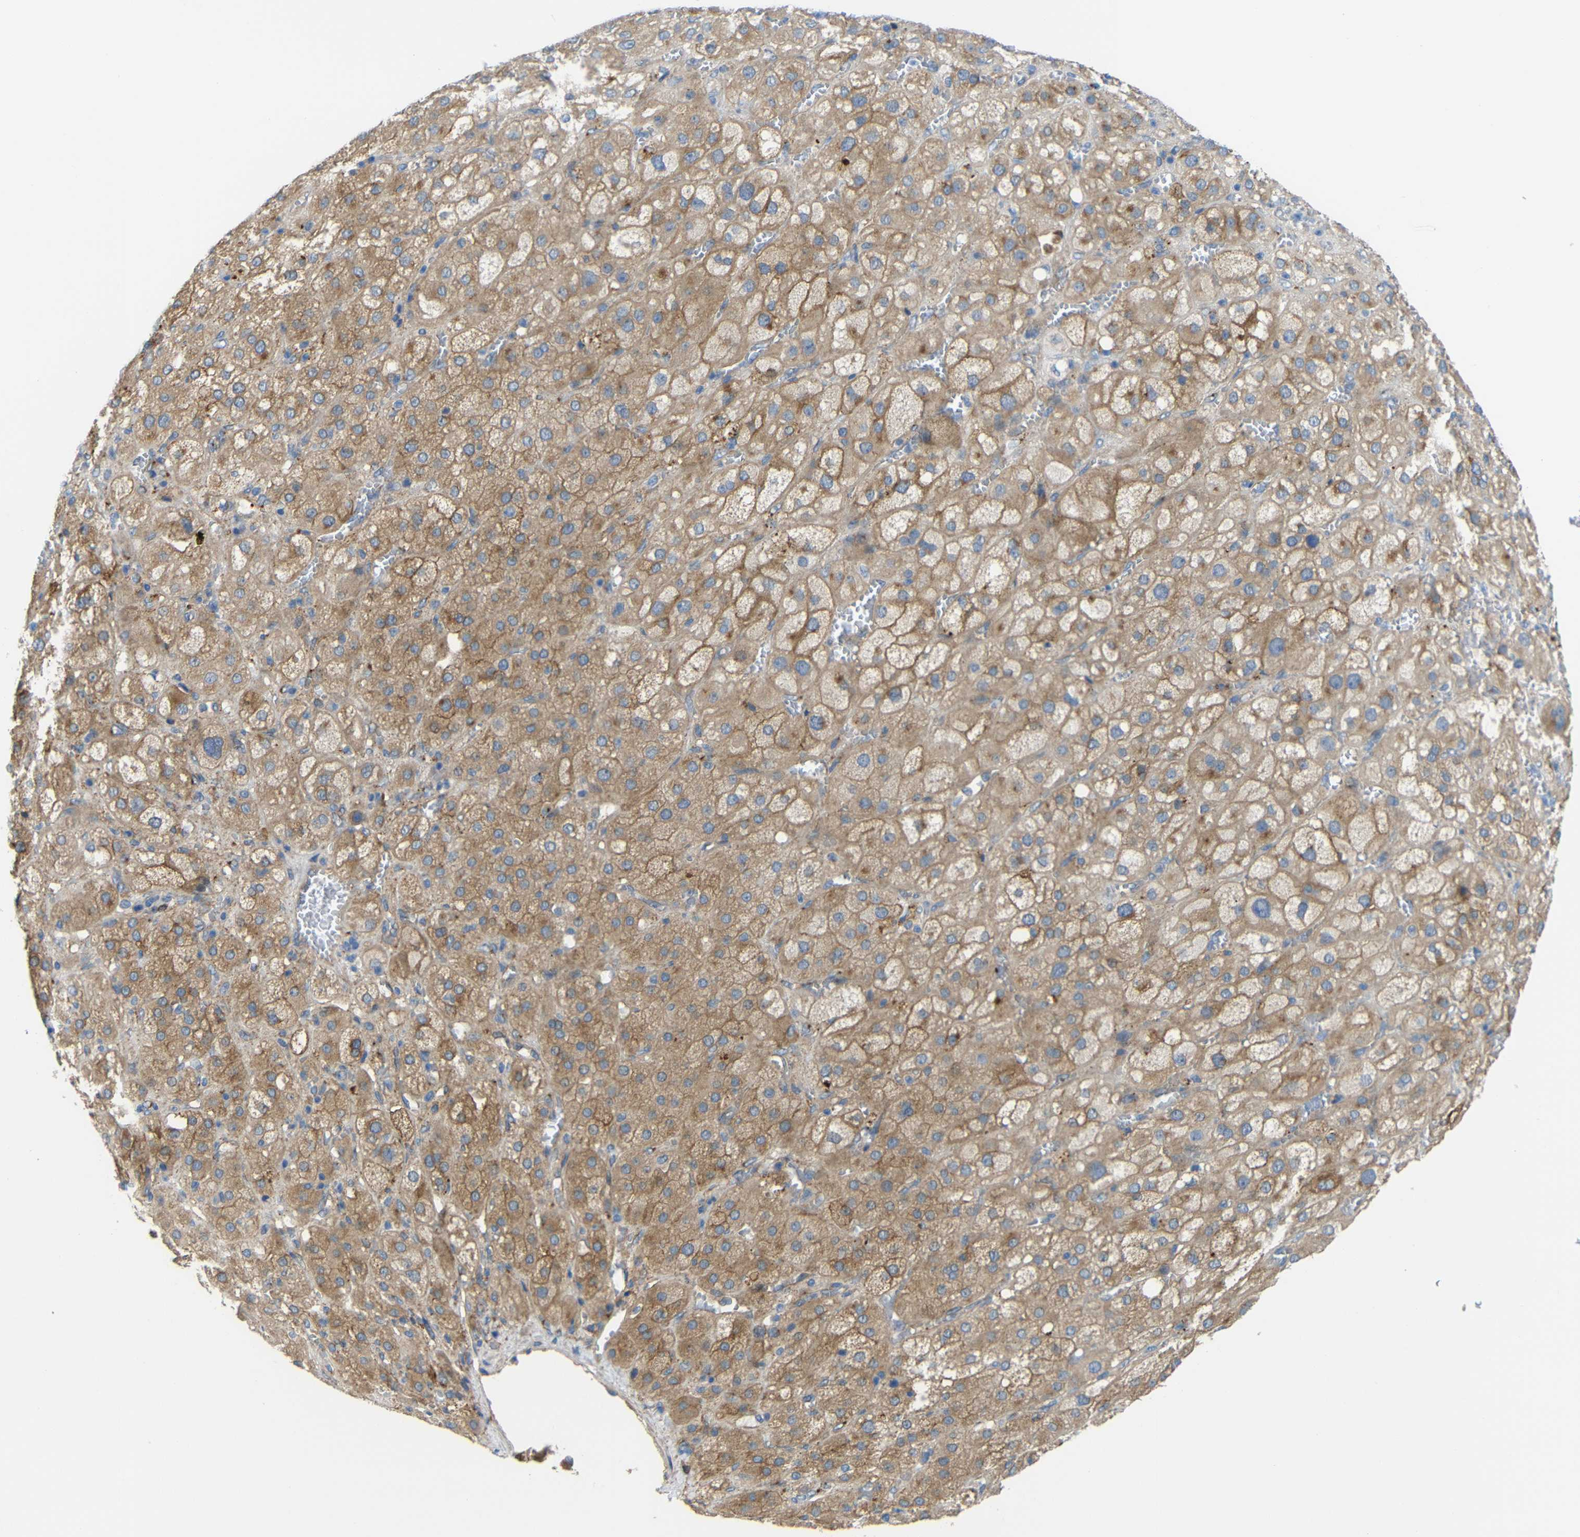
{"staining": {"intensity": "moderate", "quantity": ">75%", "location": "cytoplasmic/membranous"}, "tissue": "adrenal gland", "cell_type": "Glandular cells", "image_type": "normal", "snomed": [{"axis": "morphology", "description": "Normal tissue, NOS"}, {"axis": "topography", "description": "Adrenal gland"}], "caption": "Brown immunohistochemical staining in benign human adrenal gland exhibits moderate cytoplasmic/membranous staining in about >75% of glandular cells.", "gene": "SYPL1", "patient": {"sex": "female", "age": 47}}